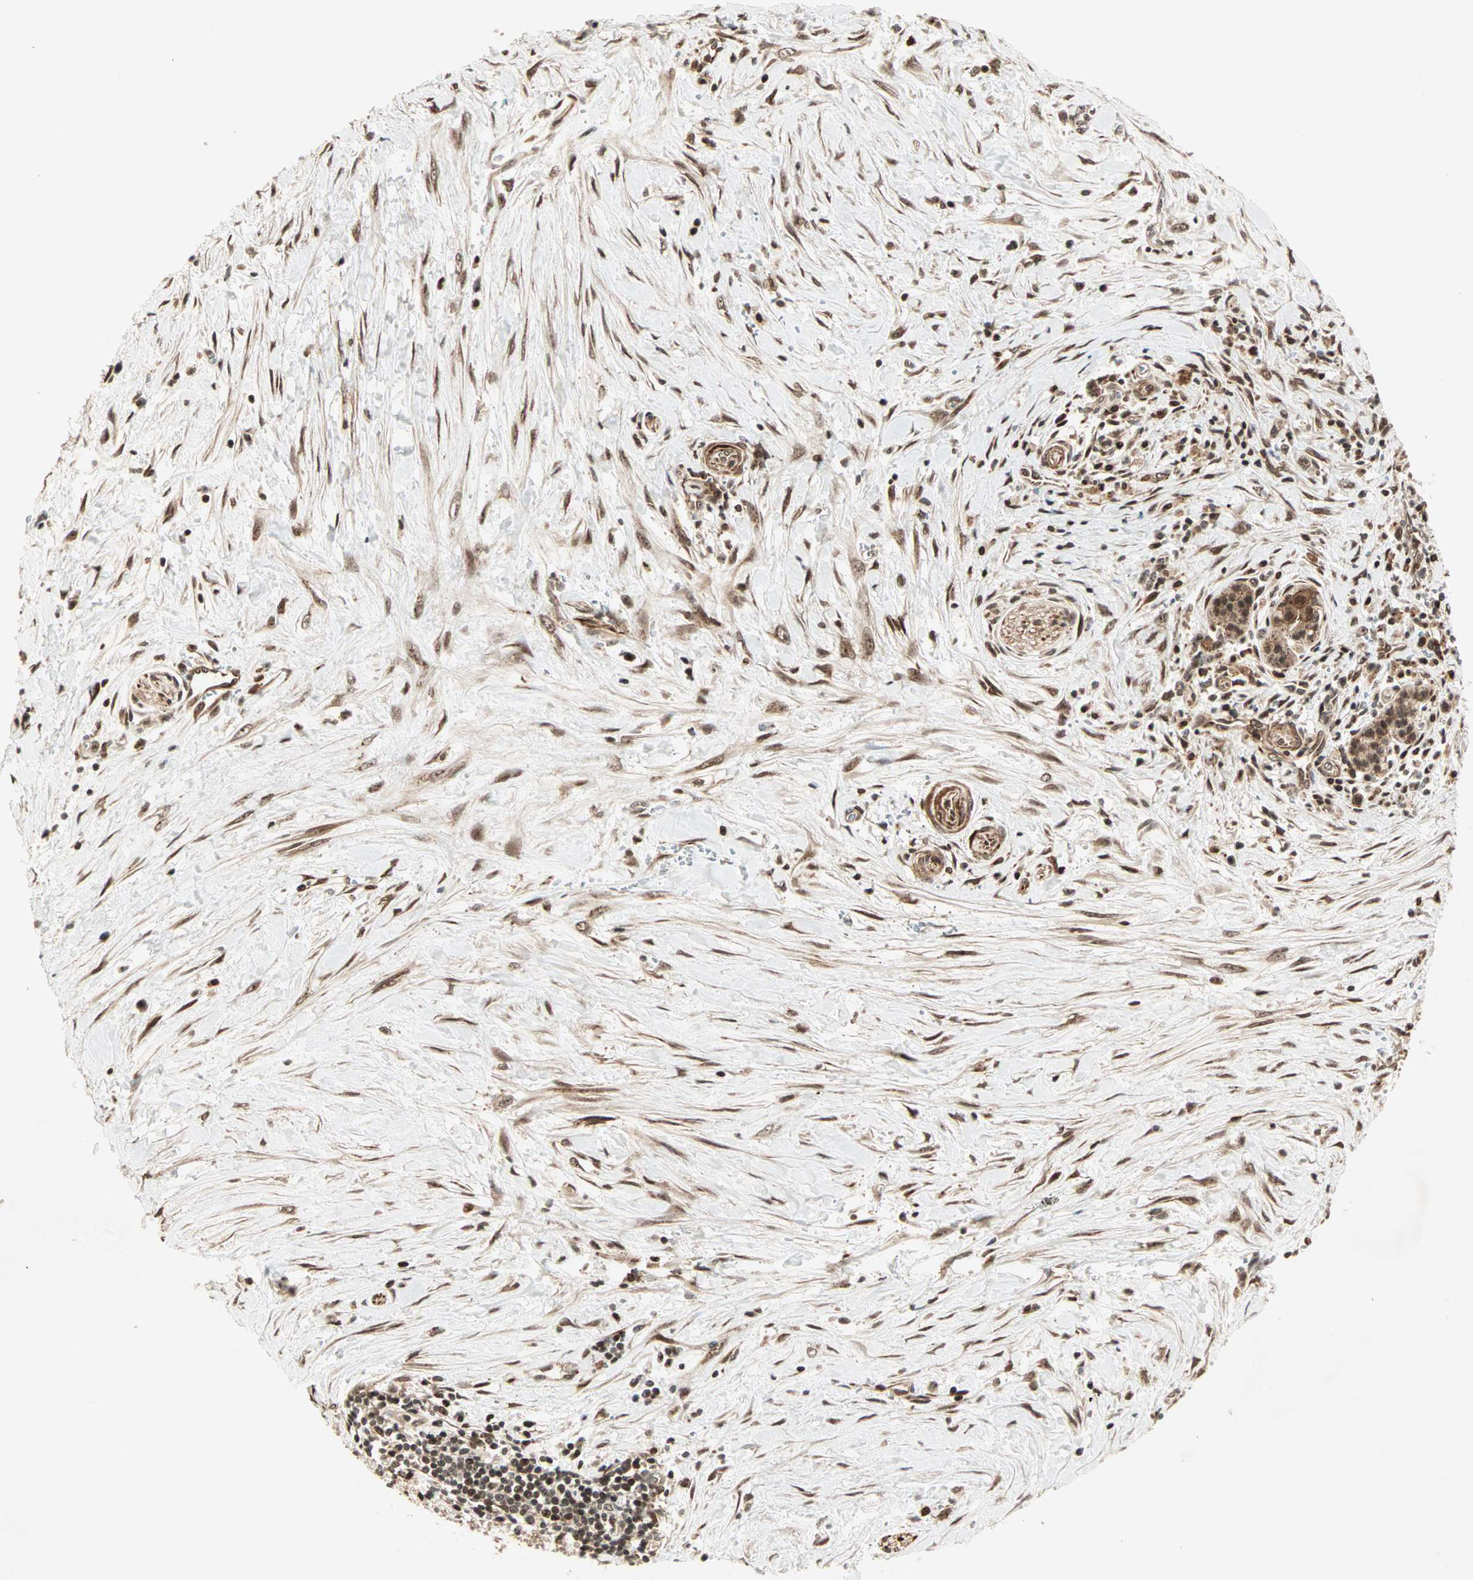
{"staining": {"intensity": "moderate", "quantity": ">75%", "location": "cytoplasmic/membranous,nuclear"}, "tissue": "pancreatic cancer", "cell_type": "Tumor cells", "image_type": "cancer", "snomed": [{"axis": "morphology", "description": "Adenocarcinoma, NOS"}, {"axis": "topography", "description": "Pancreas"}], "caption": "Adenocarcinoma (pancreatic) tissue demonstrates moderate cytoplasmic/membranous and nuclear expression in approximately >75% of tumor cells, visualized by immunohistochemistry. (IHC, brightfield microscopy, high magnification).", "gene": "ZBED9", "patient": {"sex": "male", "age": 59}}